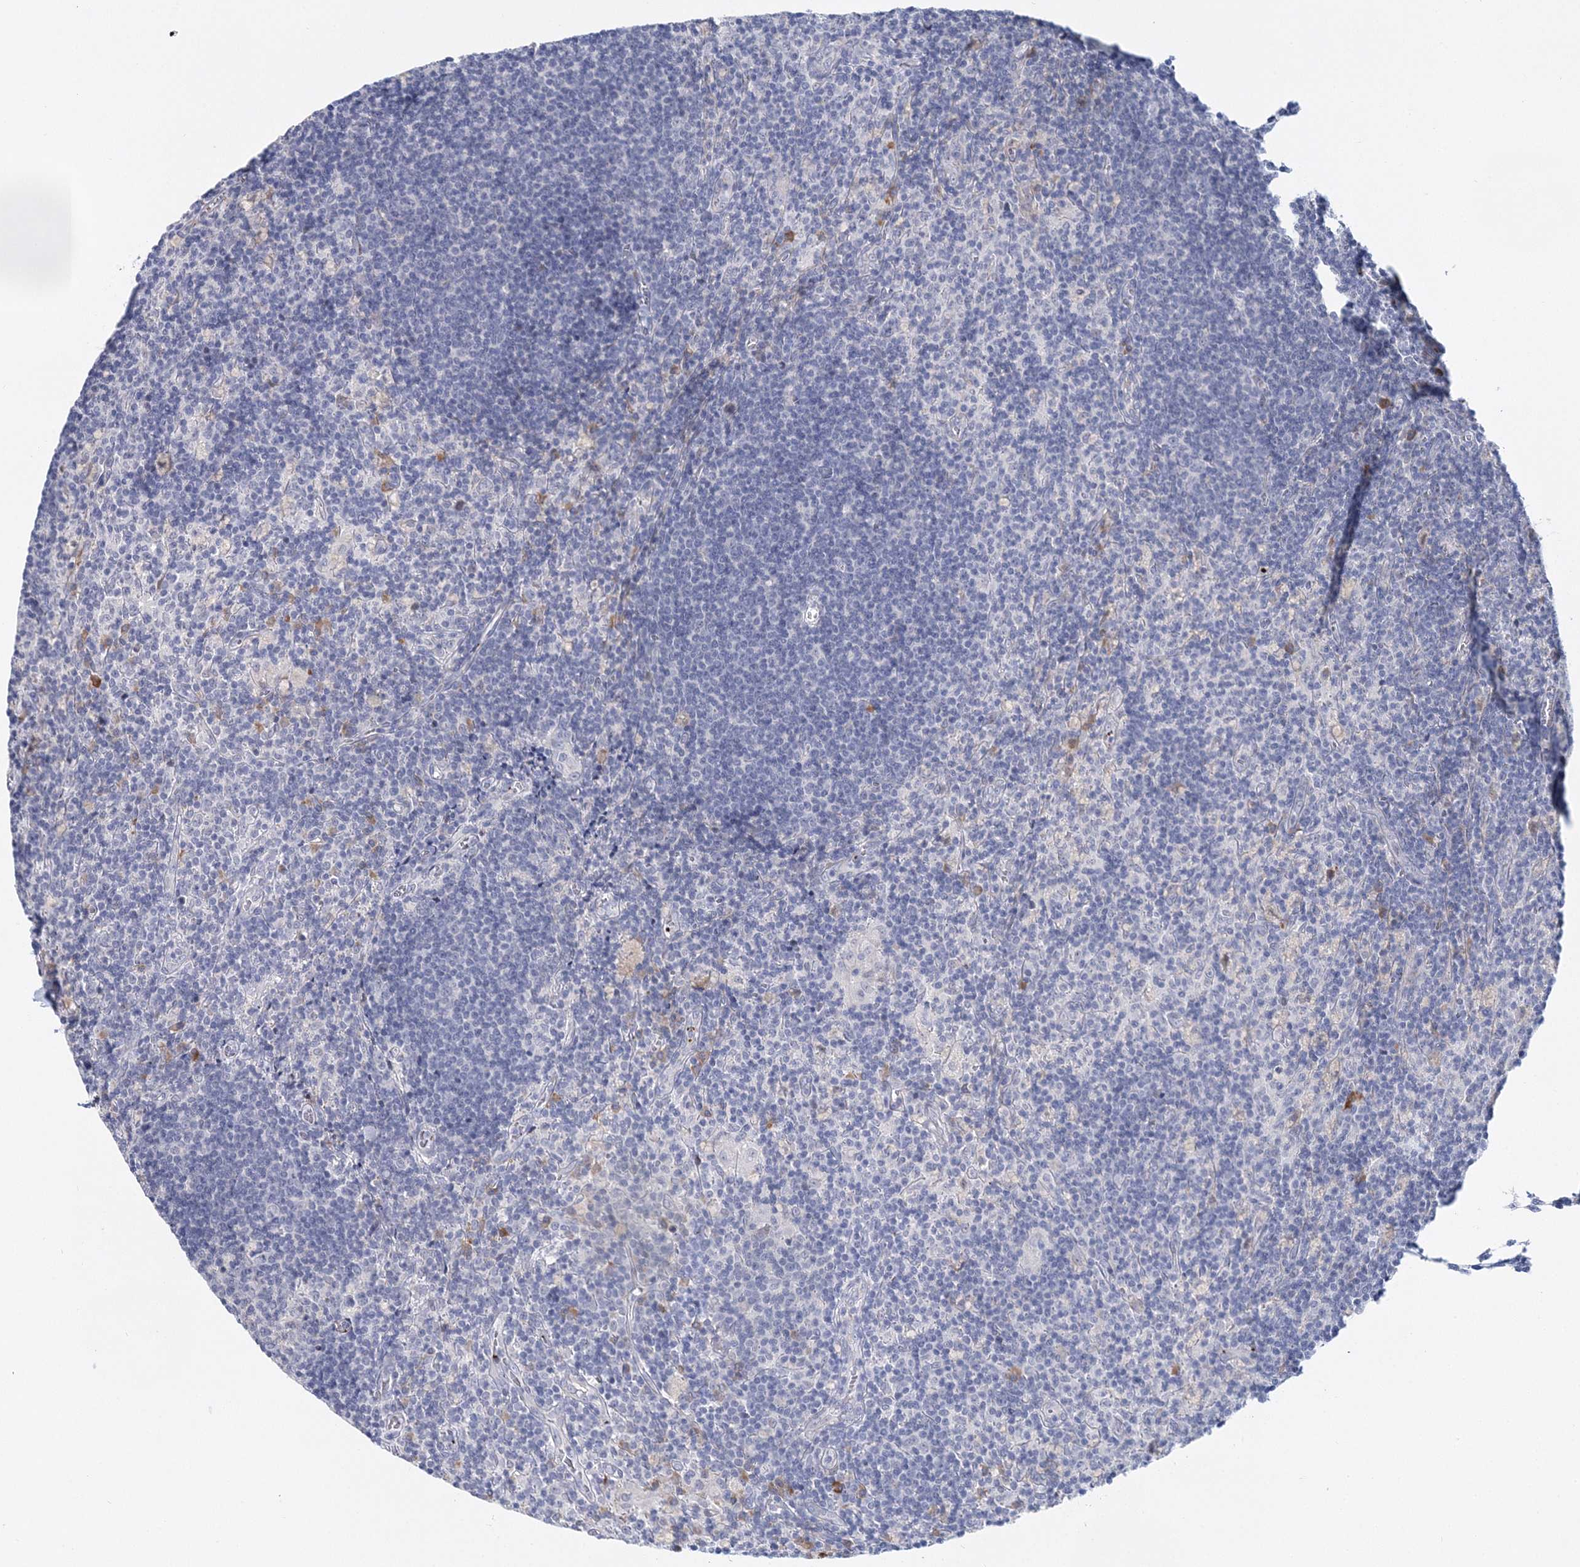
{"staining": {"intensity": "negative", "quantity": "none", "location": "none"}, "tissue": "lymph node", "cell_type": "Germinal center cells", "image_type": "normal", "snomed": [{"axis": "morphology", "description": "Normal tissue, NOS"}, {"axis": "topography", "description": "Lymph node"}], "caption": "Immunohistochemistry (IHC) image of benign lymph node stained for a protein (brown), which reveals no positivity in germinal center cells.", "gene": "MYOZ2", "patient": {"sex": "male", "age": 69}}